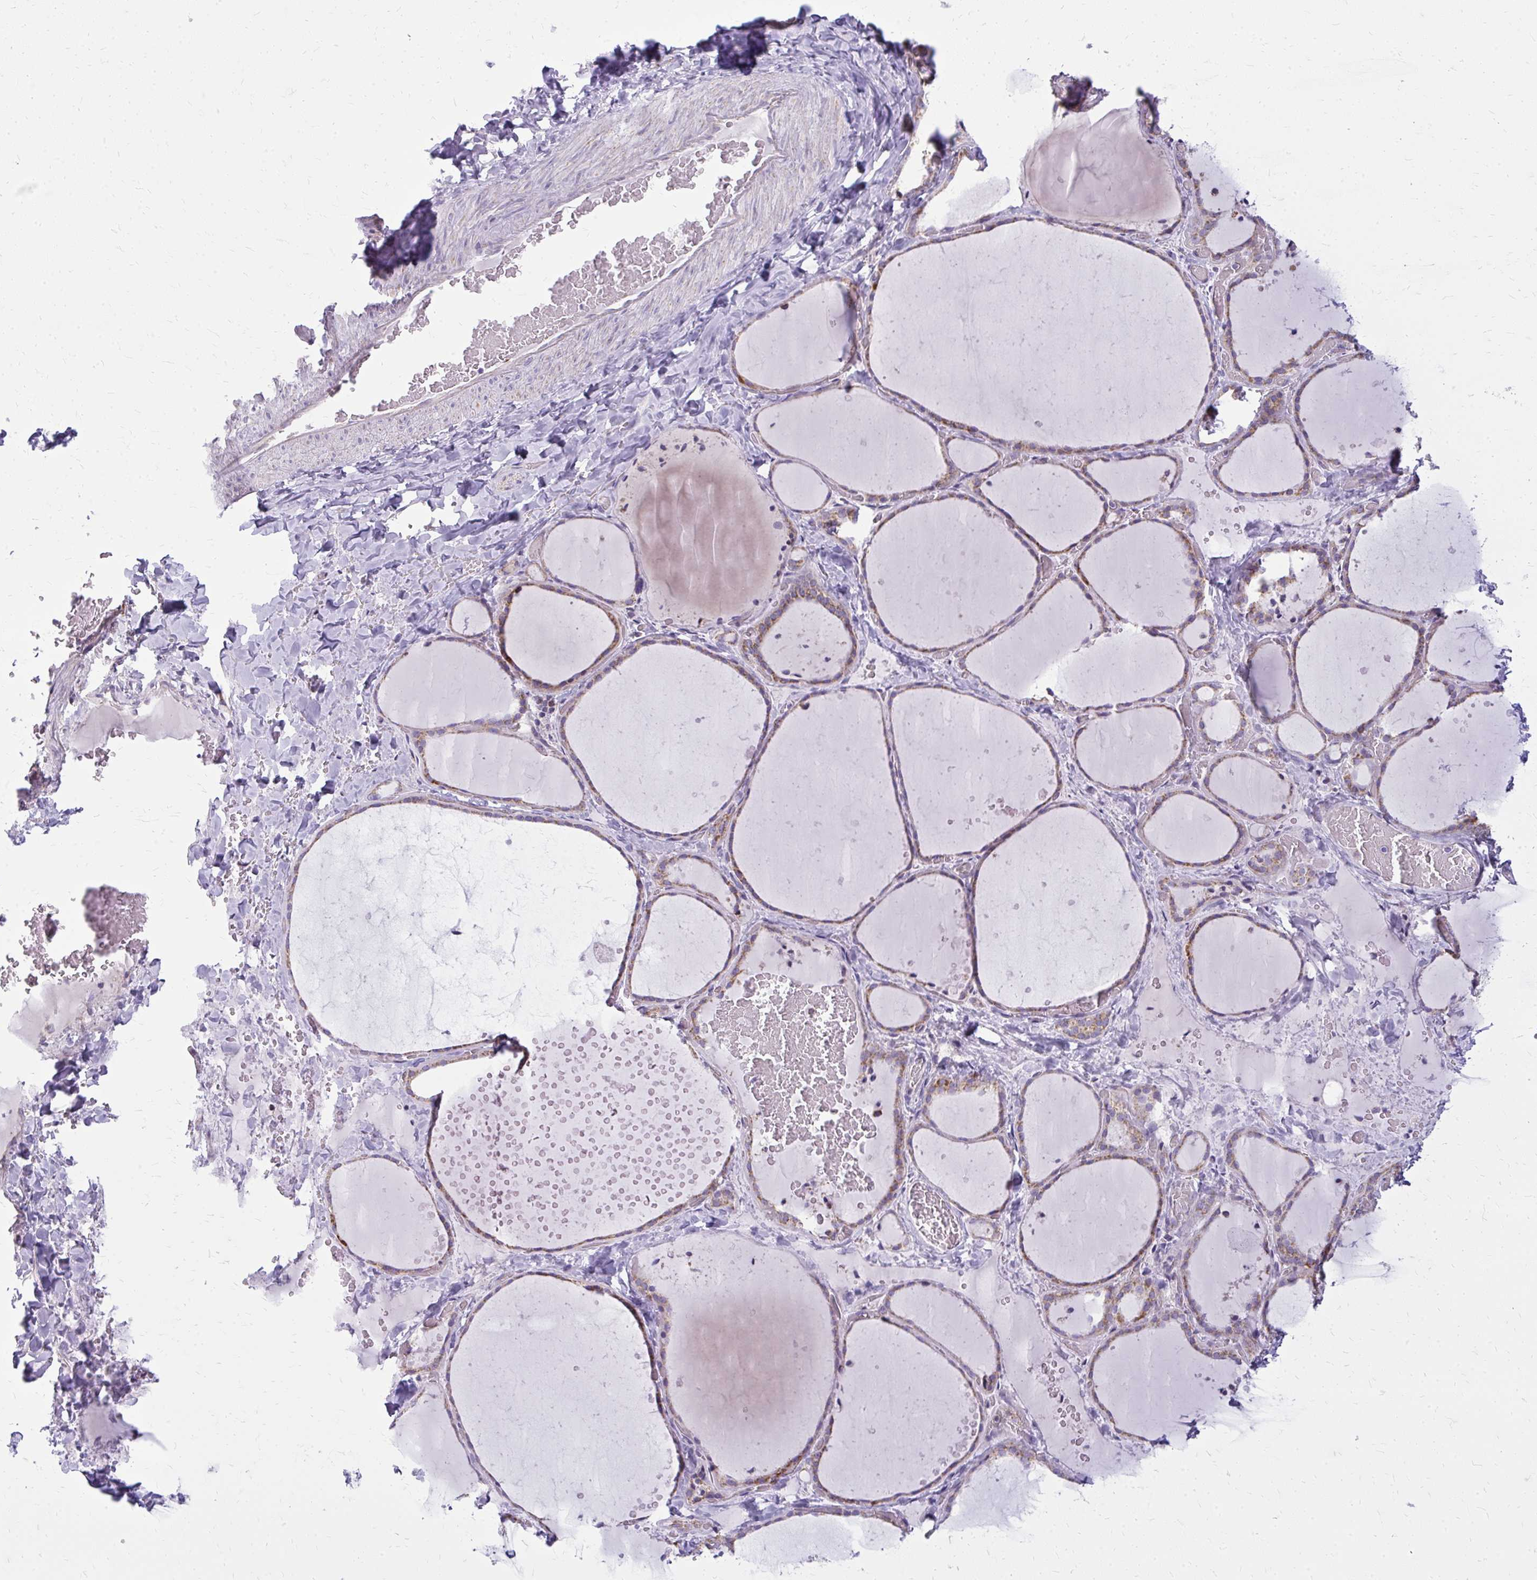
{"staining": {"intensity": "weak", "quantity": ">75%", "location": "cytoplasmic/membranous"}, "tissue": "thyroid gland", "cell_type": "Glandular cells", "image_type": "normal", "snomed": [{"axis": "morphology", "description": "Normal tissue, NOS"}, {"axis": "topography", "description": "Thyroid gland"}], "caption": "Immunohistochemical staining of unremarkable human thyroid gland demonstrates weak cytoplasmic/membranous protein positivity in approximately >75% of glandular cells. The staining was performed using DAB, with brown indicating positive protein expression. Nuclei are stained blue with hematoxylin.", "gene": "IFIT1", "patient": {"sex": "female", "age": 36}}